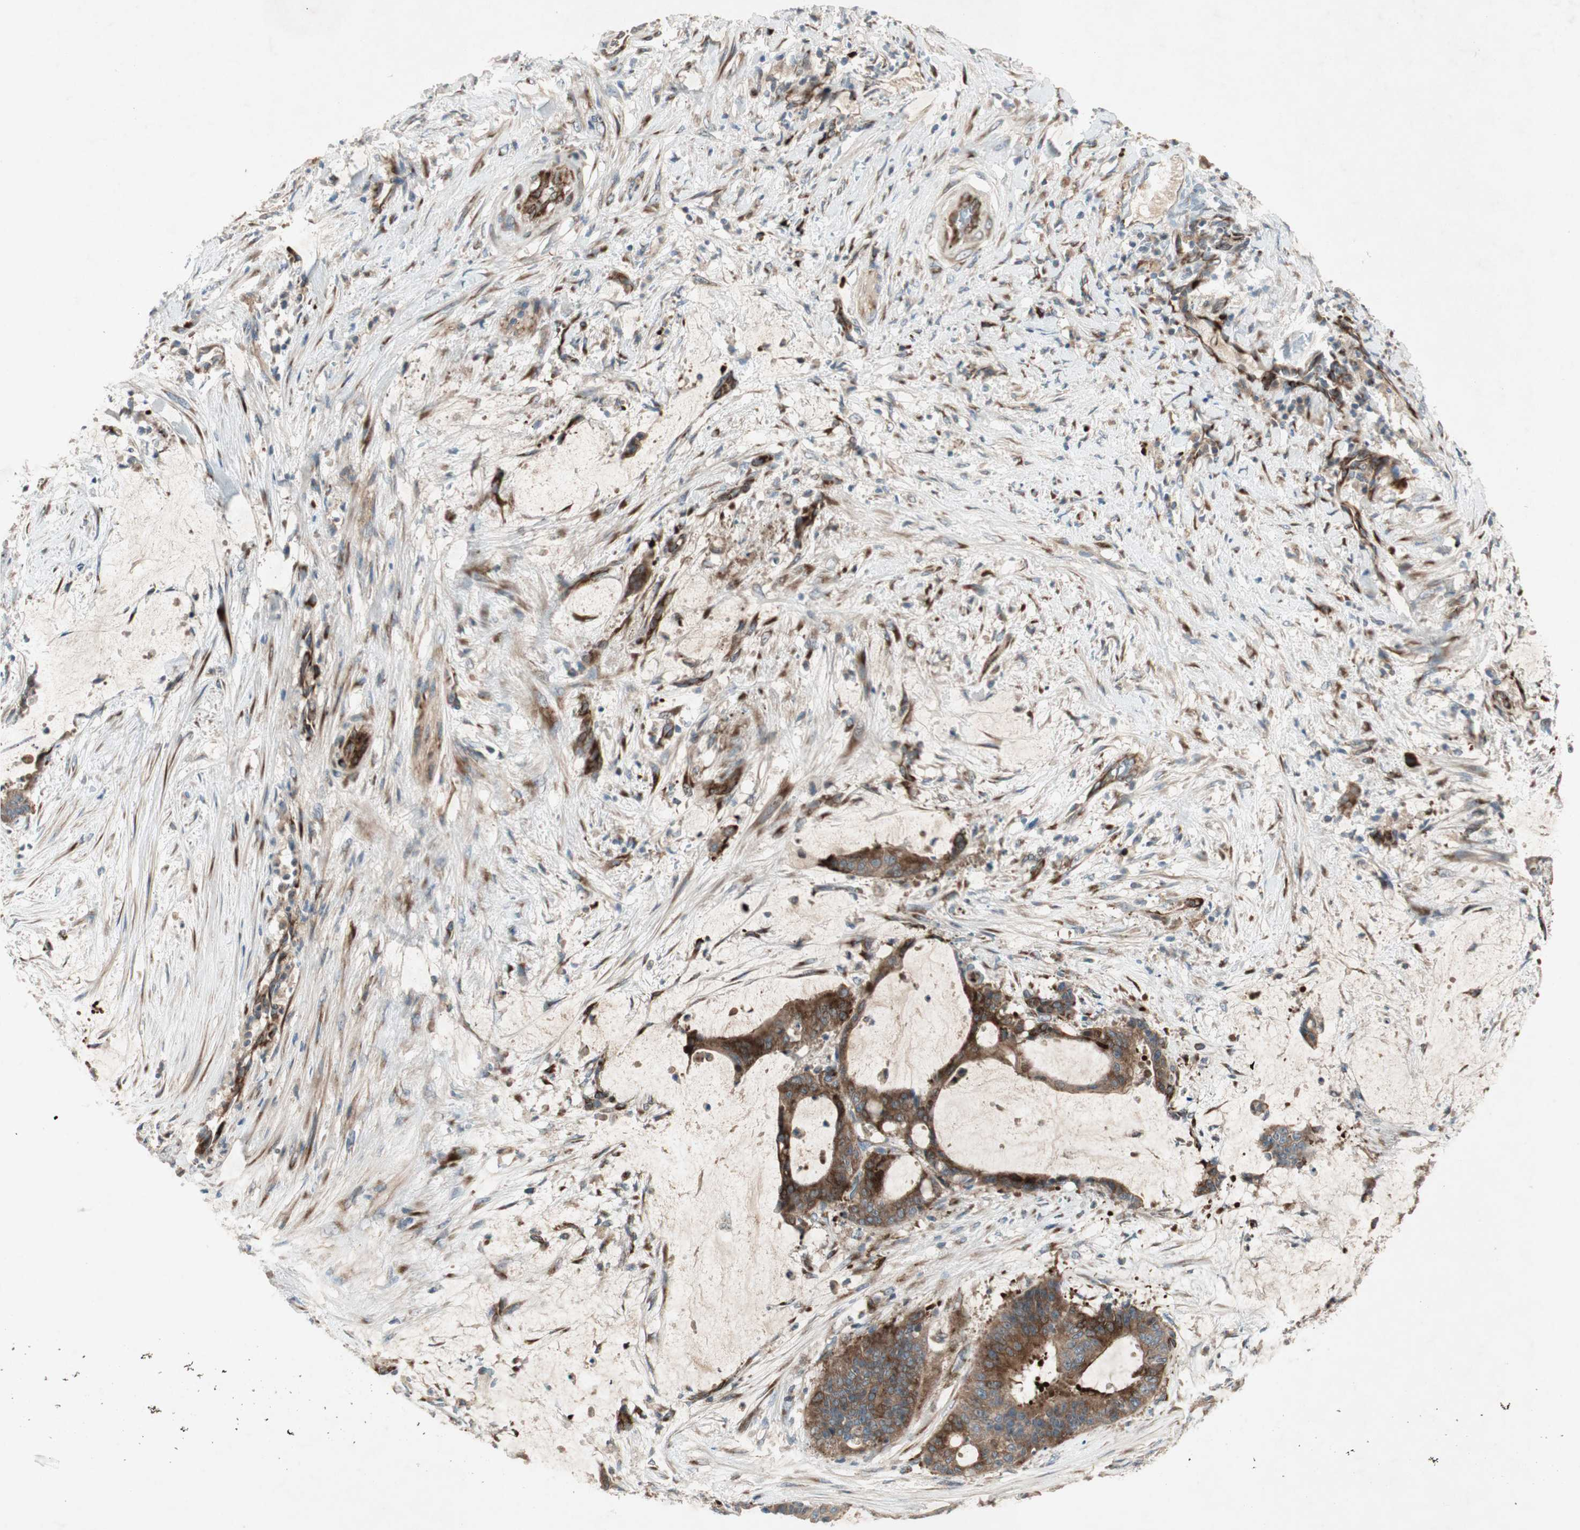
{"staining": {"intensity": "strong", "quantity": ">75%", "location": "cytoplasmic/membranous"}, "tissue": "liver cancer", "cell_type": "Tumor cells", "image_type": "cancer", "snomed": [{"axis": "morphology", "description": "Cholangiocarcinoma"}, {"axis": "topography", "description": "Liver"}], "caption": "A brown stain shows strong cytoplasmic/membranous positivity of a protein in human liver cancer tumor cells.", "gene": "APOO", "patient": {"sex": "female", "age": 73}}